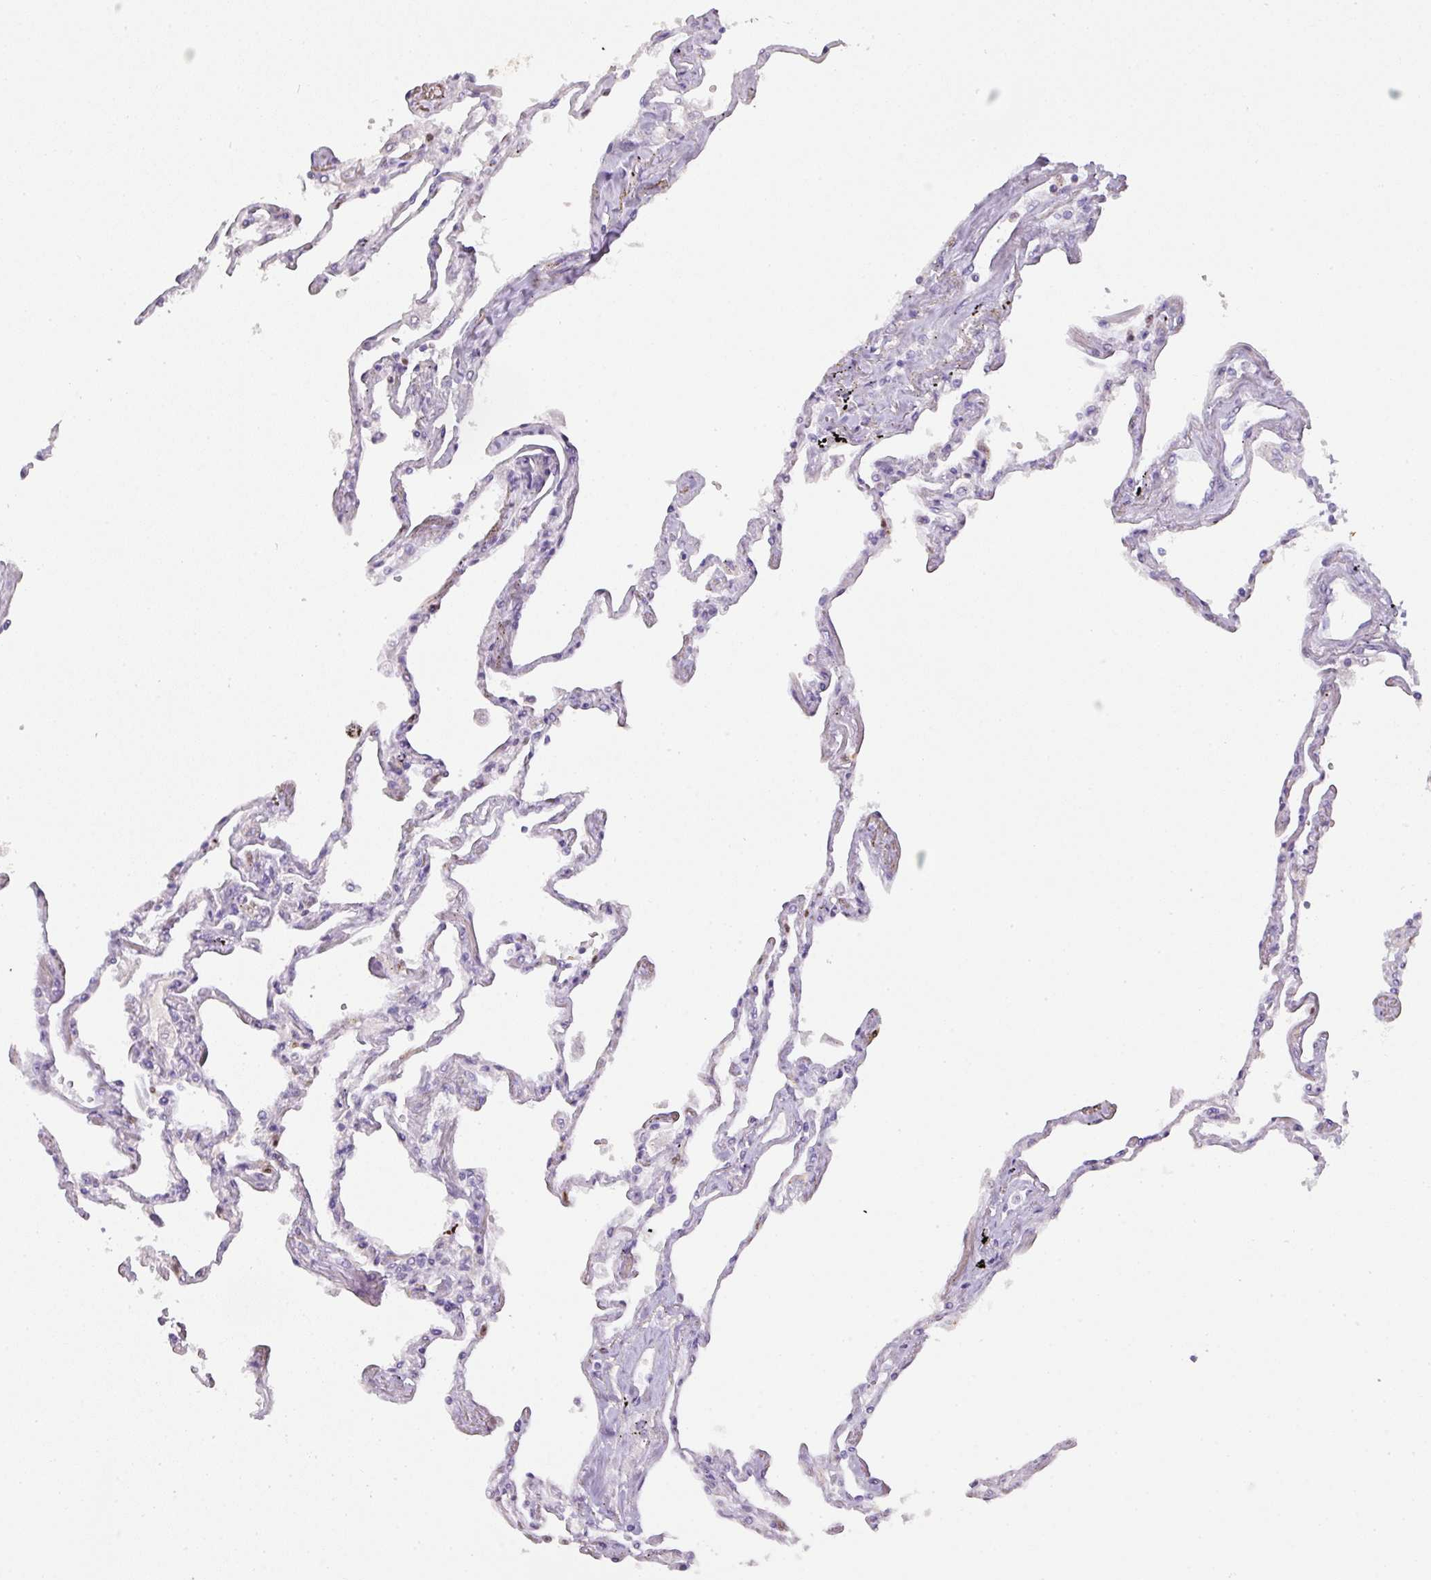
{"staining": {"intensity": "negative", "quantity": "none", "location": "none"}, "tissue": "lung", "cell_type": "Alveolar cells", "image_type": "normal", "snomed": [{"axis": "morphology", "description": "Normal tissue, NOS"}, {"axis": "topography", "description": "Lung"}], "caption": "Immunohistochemical staining of benign human lung exhibits no significant staining in alveolar cells. The staining was performed using DAB (3,3'-diaminobenzidine) to visualize the protein expression in brown, while the nuclei were stained in blue with hematoxylin (Magnification: 20x).", "gene": "HHEX", "patient": {"sex": "female", "age": 67}}